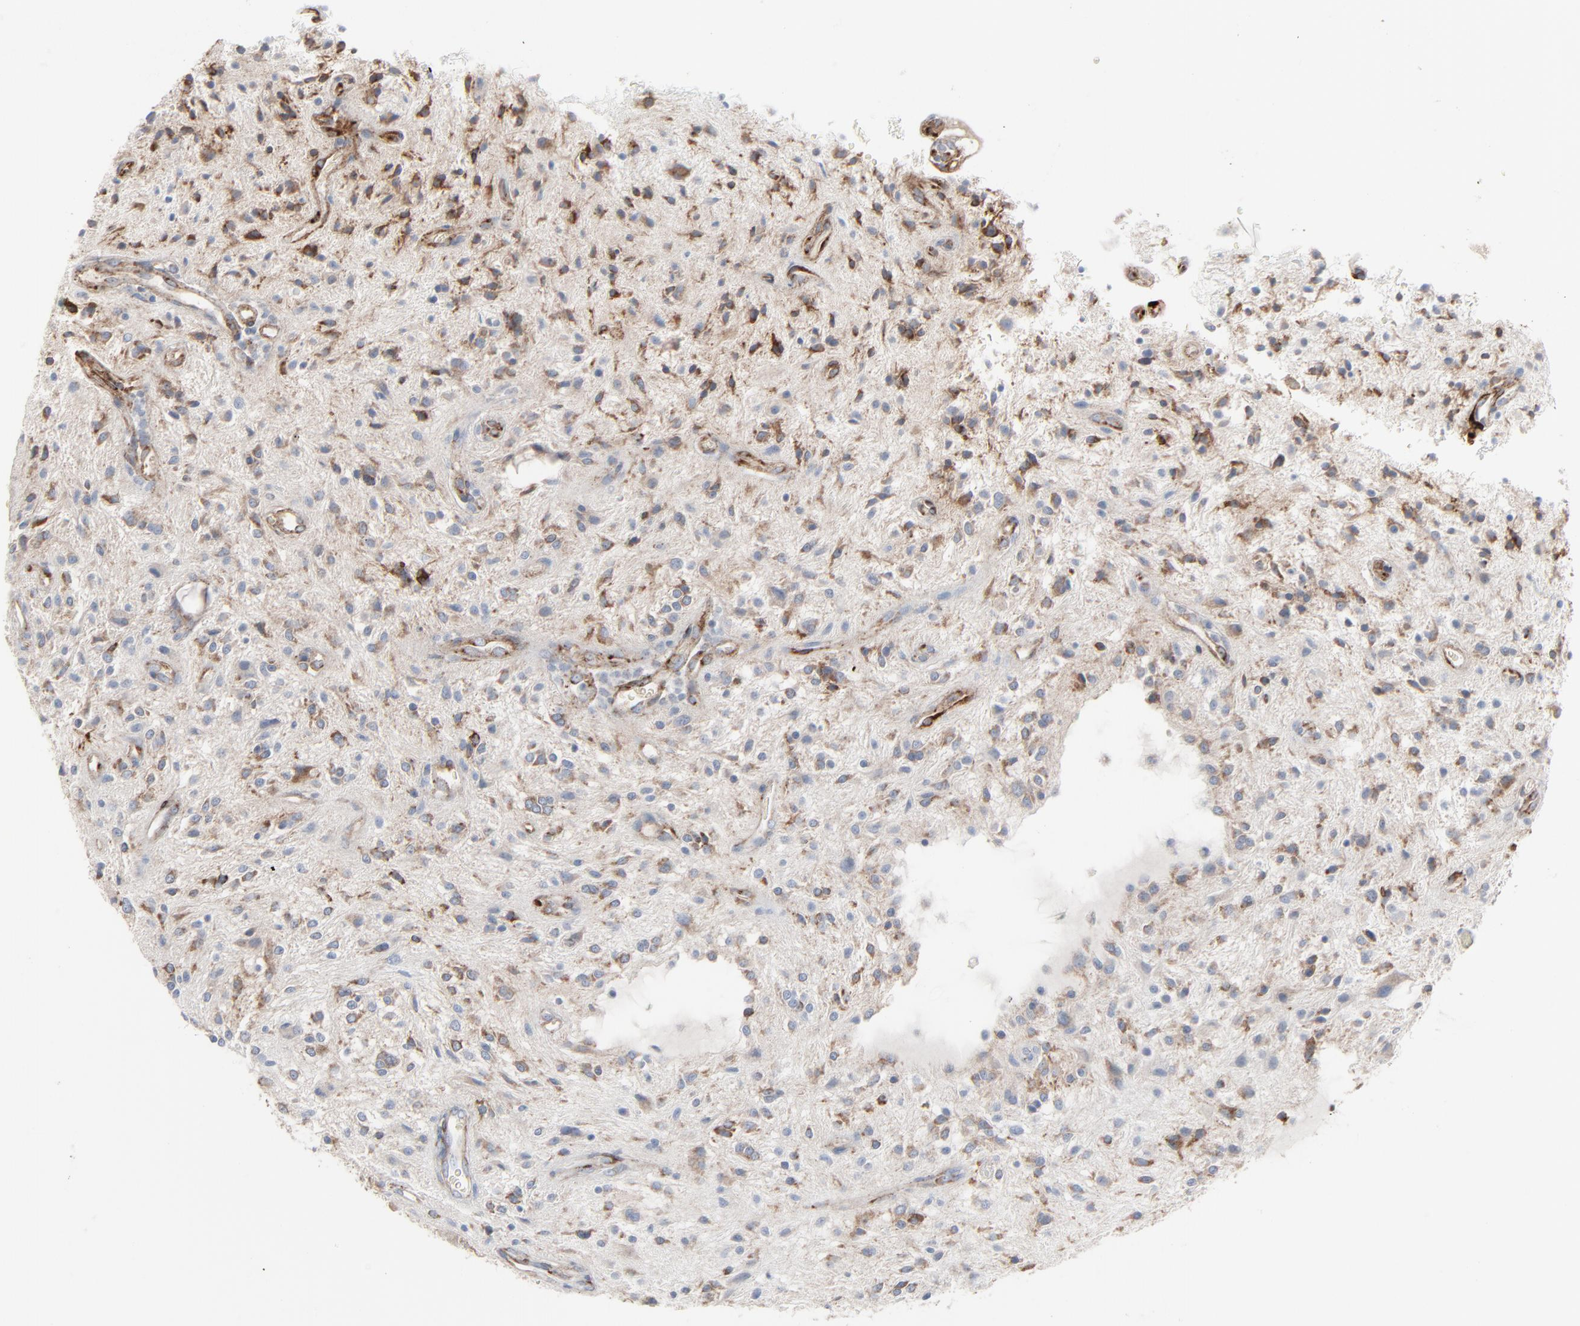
{"staining": {"intensity": "moderate", "quantity": "25%-75%", "location": "cytoplasmic/membranous"}, "tissue": "glioma", "cell_type": "Tumor cells", "image_type": "cancer", "snomed": [{"axis": "morphology", "description": "Glioma, malignant, NOS"}, {"axis": "topography", "description": "Cerebellum"}], "caption": "Tumor cells demonstrate moderate cytoplasmic/membranous positivity in about 25%-75% of cells in glioma (malignant). Nuclei are stained in blue.", "gene": "BGN", "patient": {"sex": "female", "age": 10}}